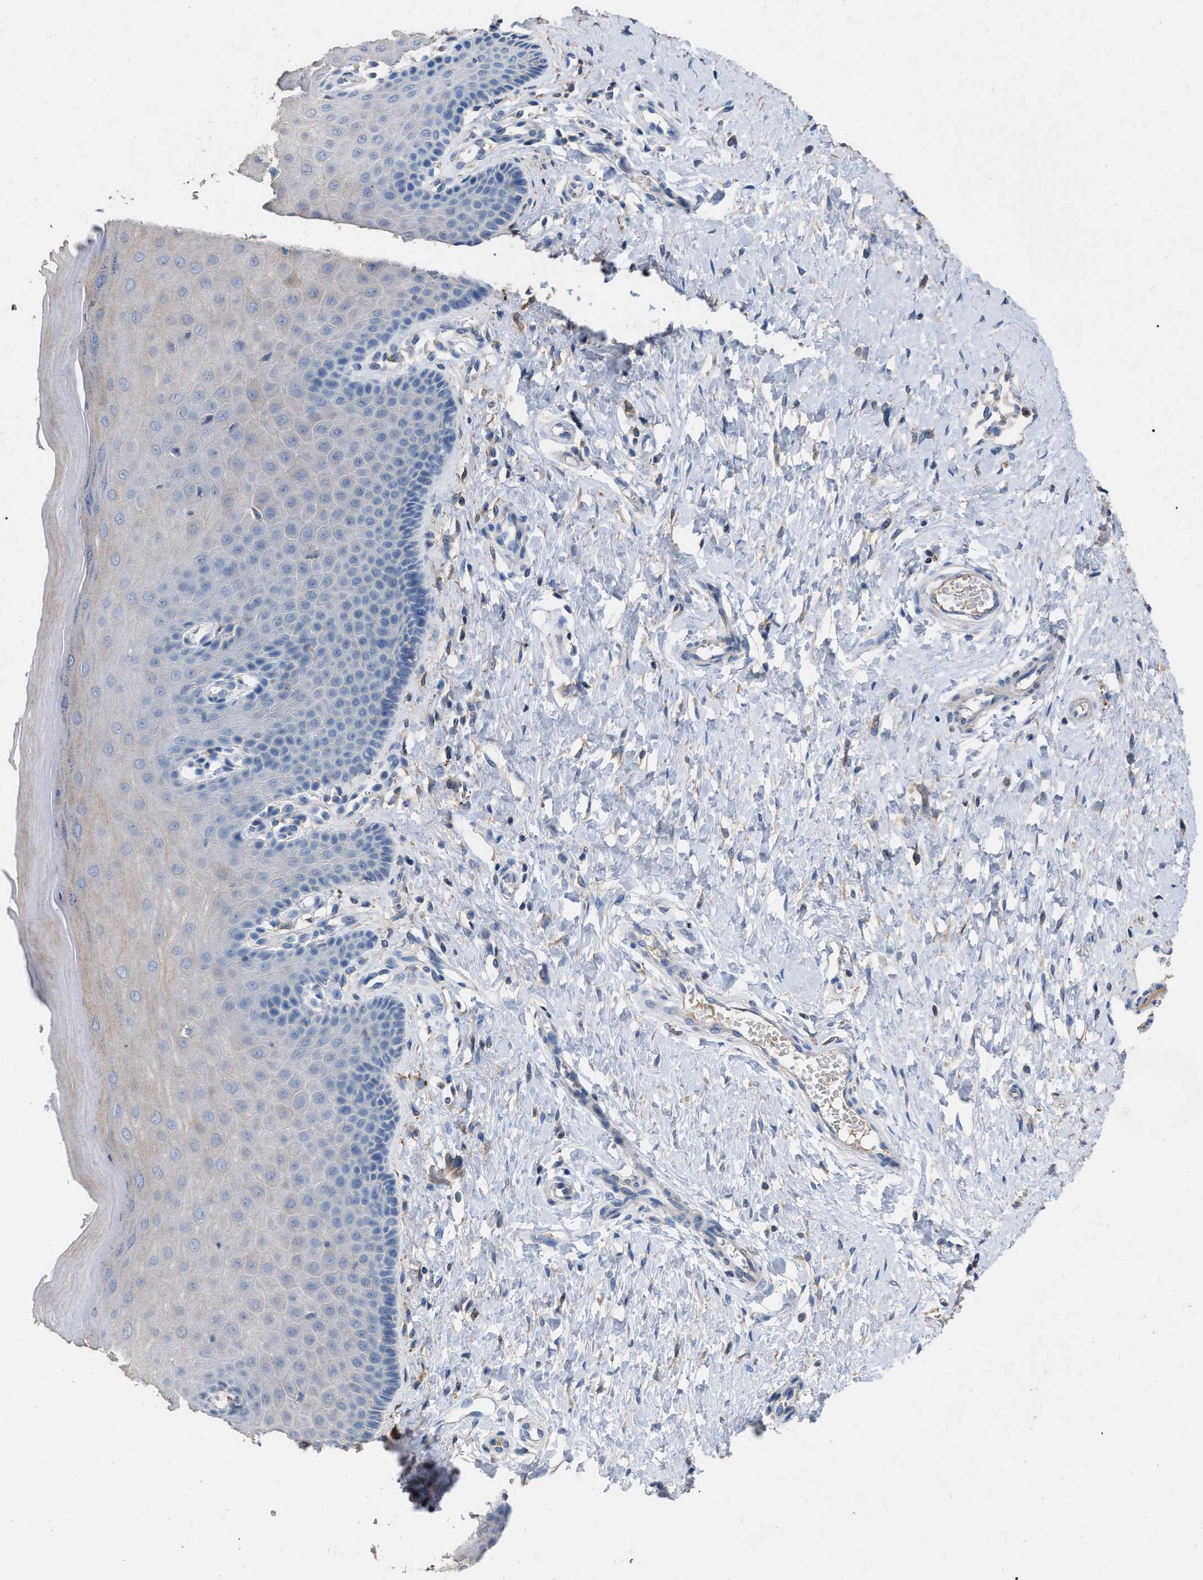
{"staining": {"intensity": "negative", "quantity": "none", "location": "none"}, "tissue": "cervix", "cell_type": "Glandular cells", "image_type": "normal", "snomed": [{"axis": "morphology", "description": "Normal tissue, NOS"}, {"axis": "topography", "description": "Cervix"}], "caption": "This is an immunohistochemistry histopathology image of benign human cervix. There is no expression in glandular cells.", "gene": "GPR179", "patient": {"sex": "female", "age": 55}}